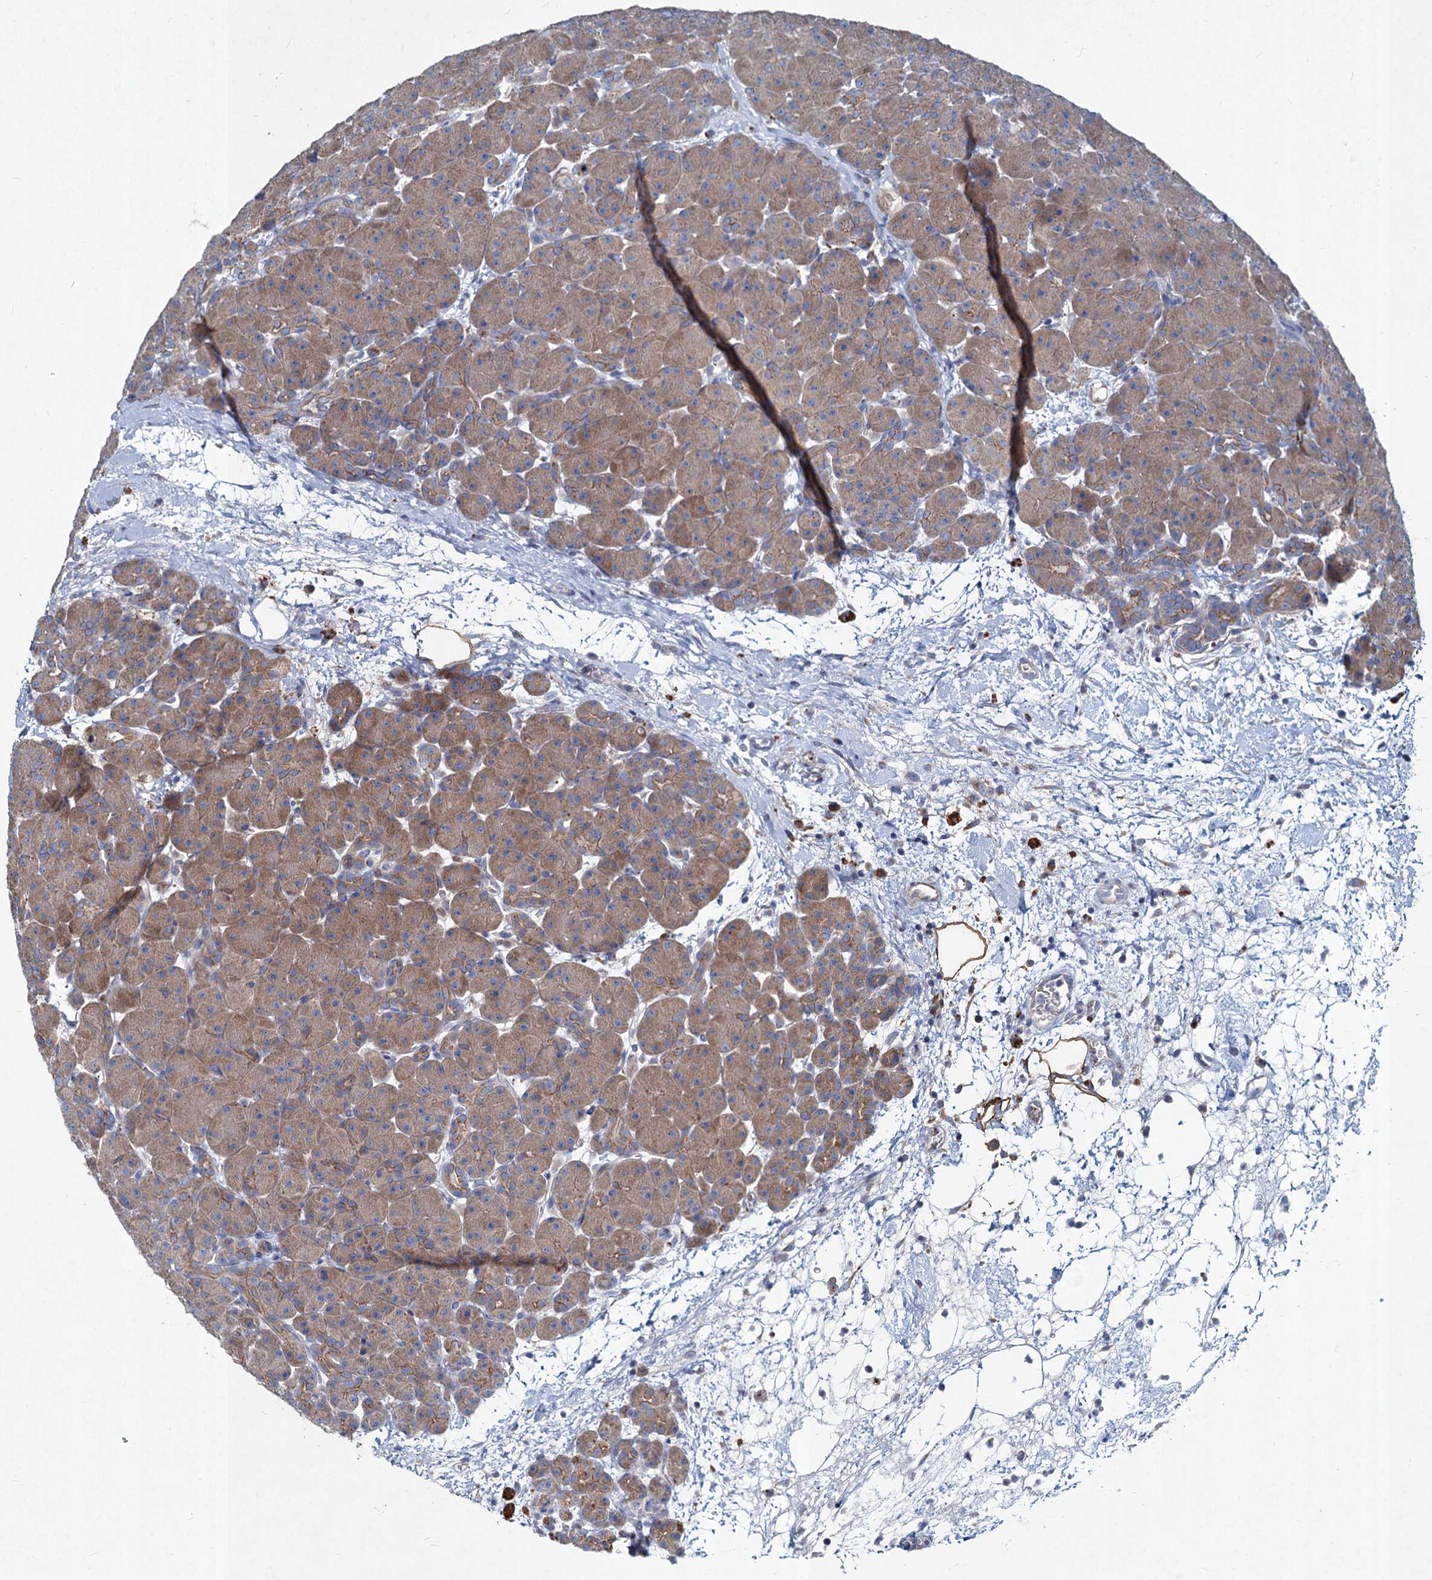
{"staining": {"intensity": "moderate", "quantity": ">75%", "location": "cytoplasmic/membranous"}, "tissue": "pancreas", "cell_type": "Exocrine glandular cells", "image_type": "normal", "snomed": [{"axis": "morphology", "description": "Normal tissue, NOS"}, {"axis": "topography", "description": "Pancreas"}], "caption": "The immunohistochemical stain highlights moderate cytoplasmic/membranous positivity in exocrine glandular cells of unremarkable pancreas.", "gene": "TMX2", "patient": {"sex": "male", "age": 66}}